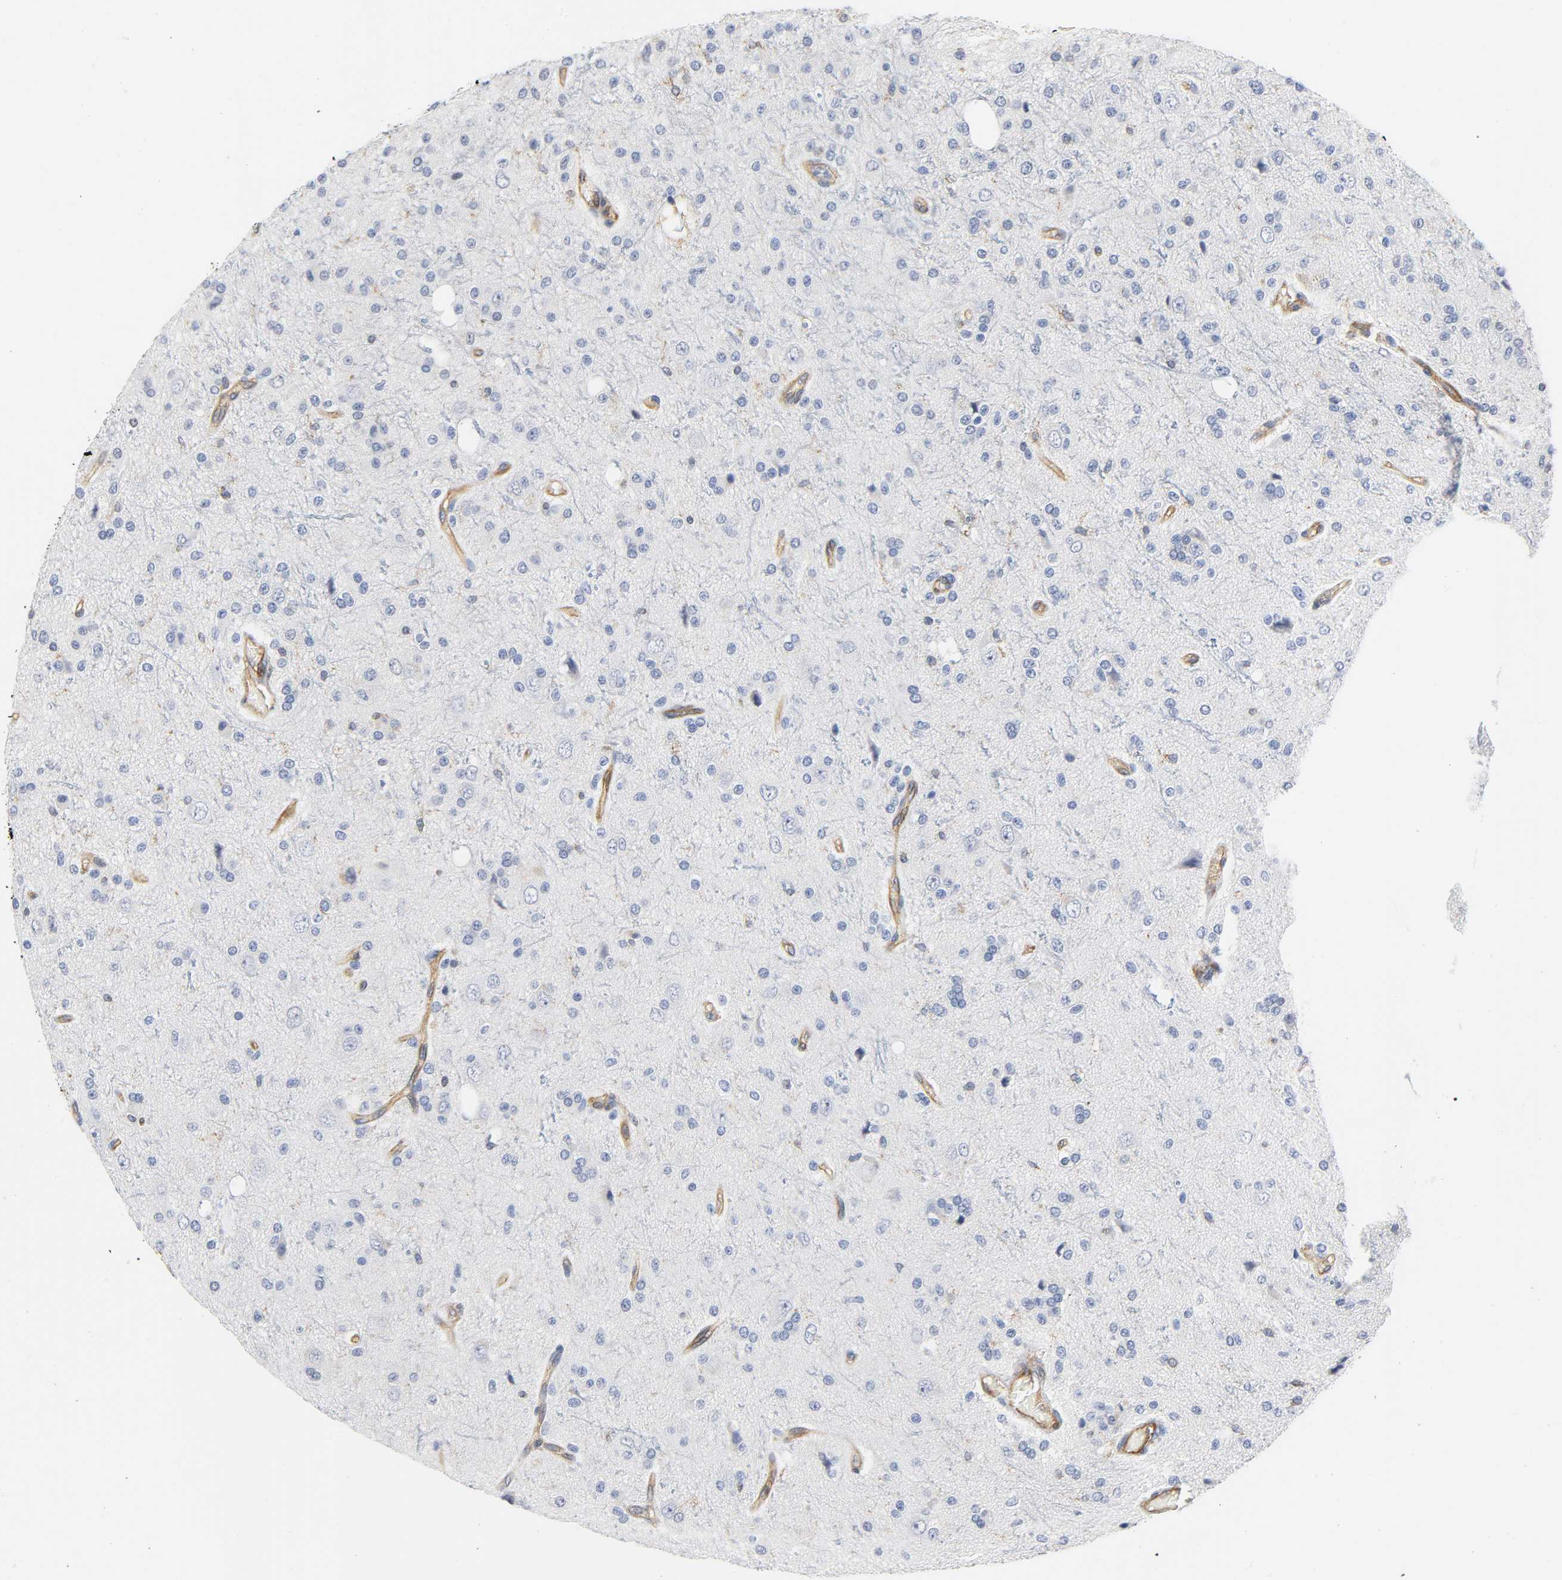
{"staining": {"intensity": "negative", "quantity": "none", "location": "none"}, "tissue": "glioma", "cell_type": "Tumor cells", "image_type": "cancer", "snomed": [{"axis": "morphology", "description": "Glioma, malignant, High grade"}, {"axis": "topography", "description": "Brain"}], "caption": "A micrograph of human glioma is negative for staining in tumor cells.", "gene": "CD2AP", "patient": {"sex": "male", "age": 47}}